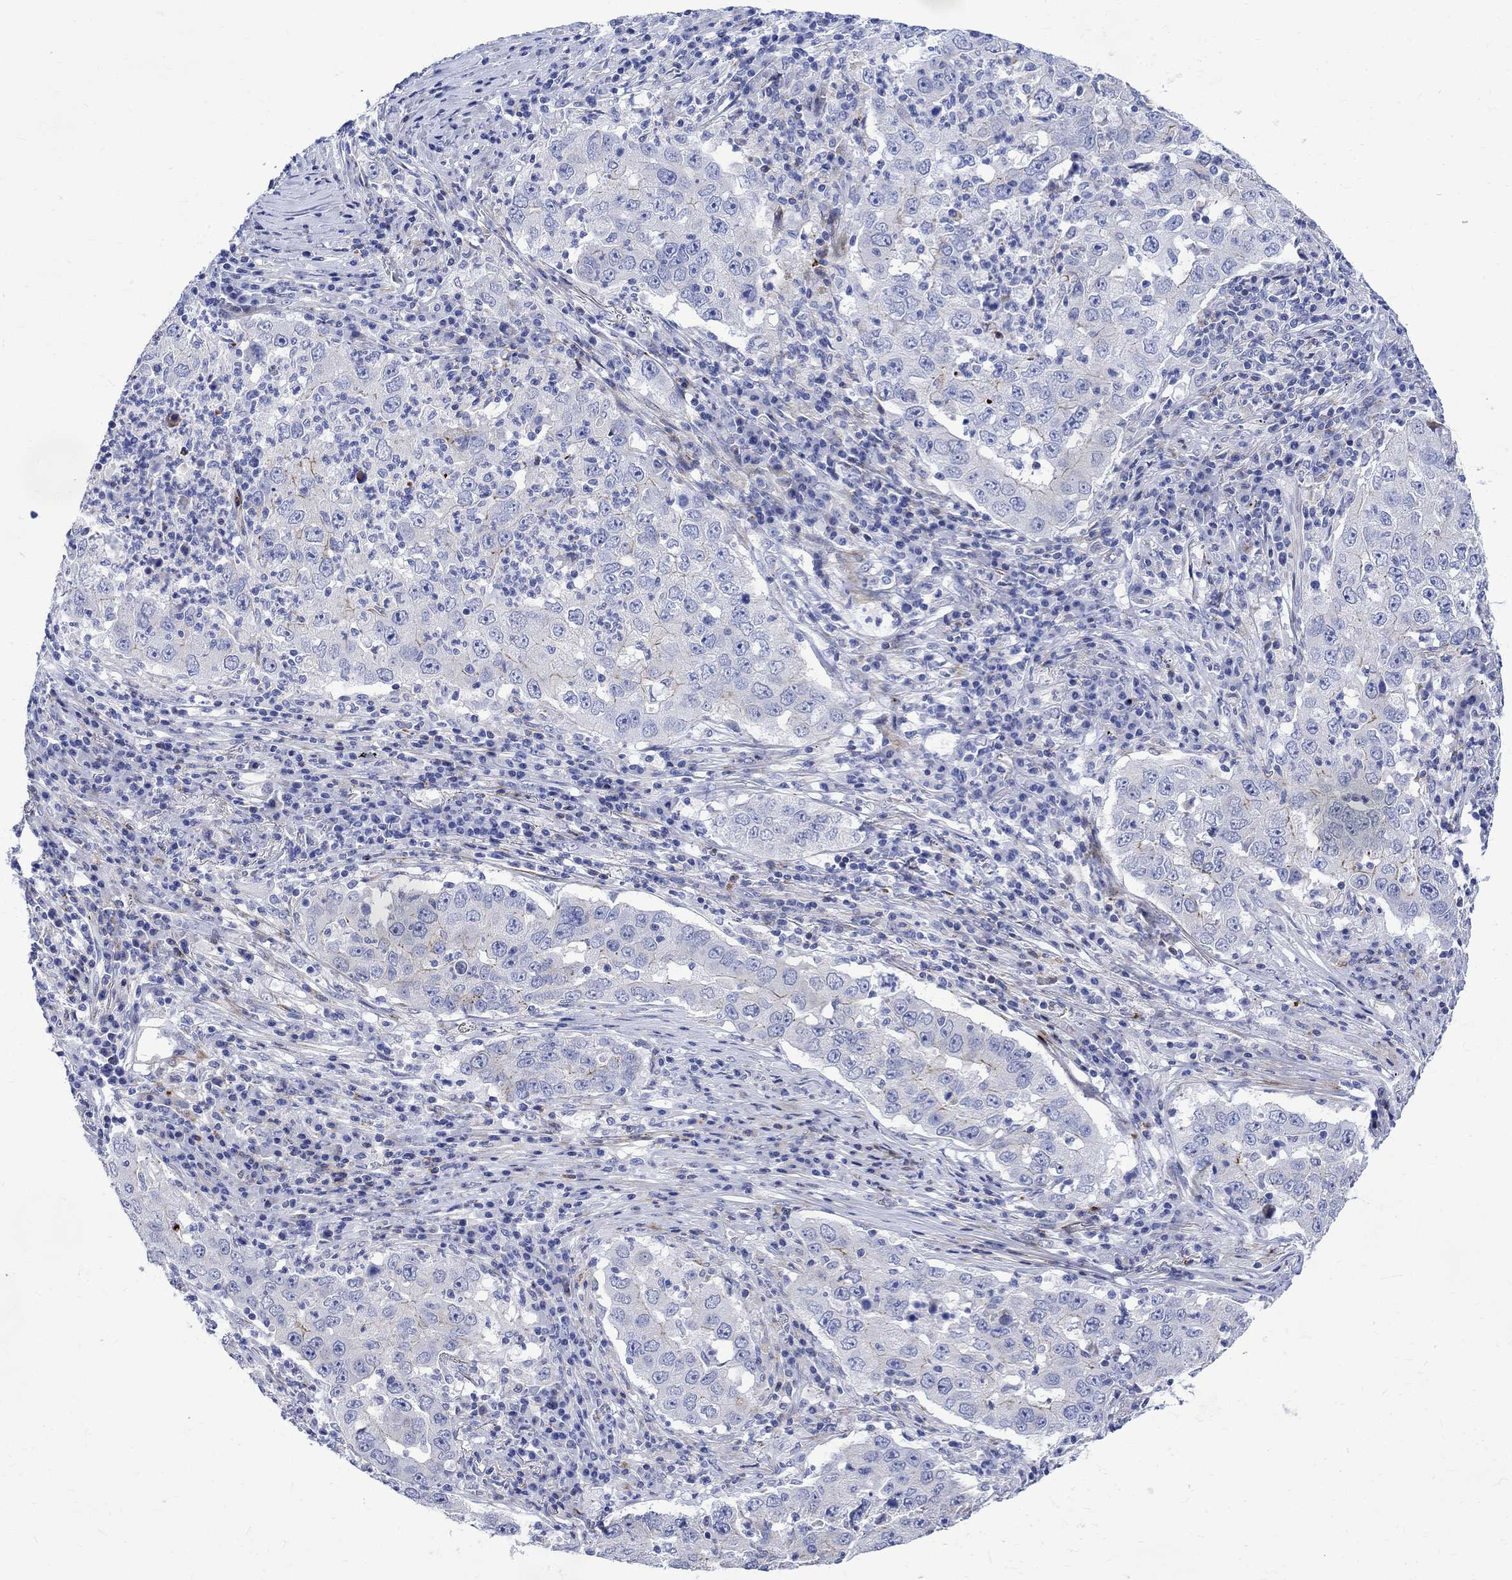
{"staining": {"intensity": "negative", "quantity": "none", "location": "none"}, "tissue": "lung cancer", "cell_type": "Tumor cells", "image_type": "cancer", "snomed": [{"axis": "morphology", "description": "Adenocarcinoma, NOS"}, {"axis": "topography", "description": "Lung"}], "caption": "High power microscopy photomicrograph of an immunohistochemistry photomicrograph of lung cancer, revealing no significant staining in tumor cells.", "gene": "PARVB", "patient": {"sex": "male", "age": 73}}